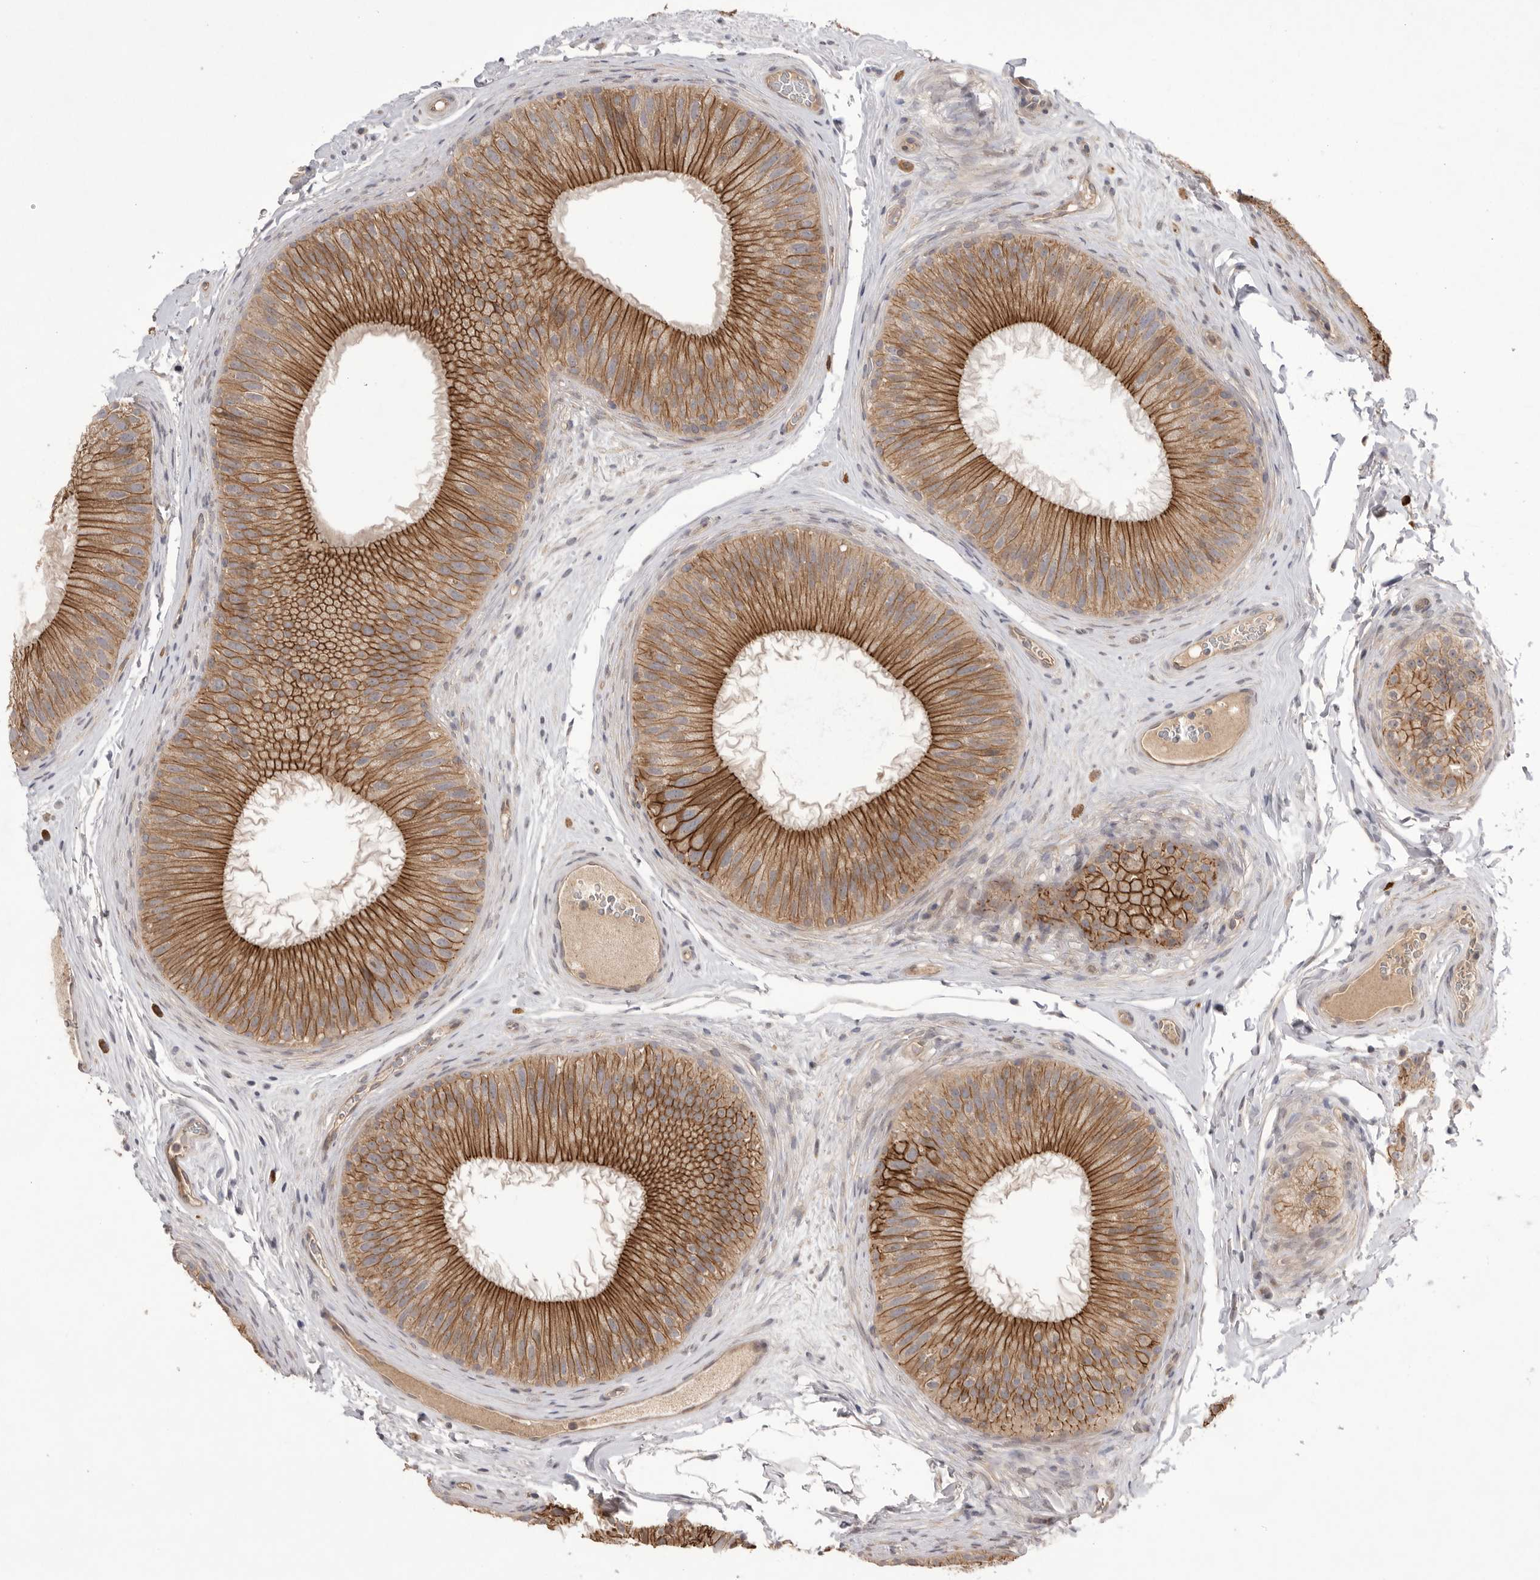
{"staining": {"intensity": "strong", "quantity": ">75%", "location": "cytoplasmic/membranous"}, "tissue": "epididymis", "cell_type": "Glandular cells", "image_type": "normal", "snomed": [{"axis": "morphology", "description": "Normal tissue, NOS"}, {"axis": "topography", "description": "Epididymis"}], "caption": "A micrograph showing strong cytoplasmic/membranous expression in approximately >75% of glandular cells in unremarkable epididymis, as visualized by brown immunohistochemical staining.", "gene": "NRCAM", "patient": {"sex": "male", "age": 45}}